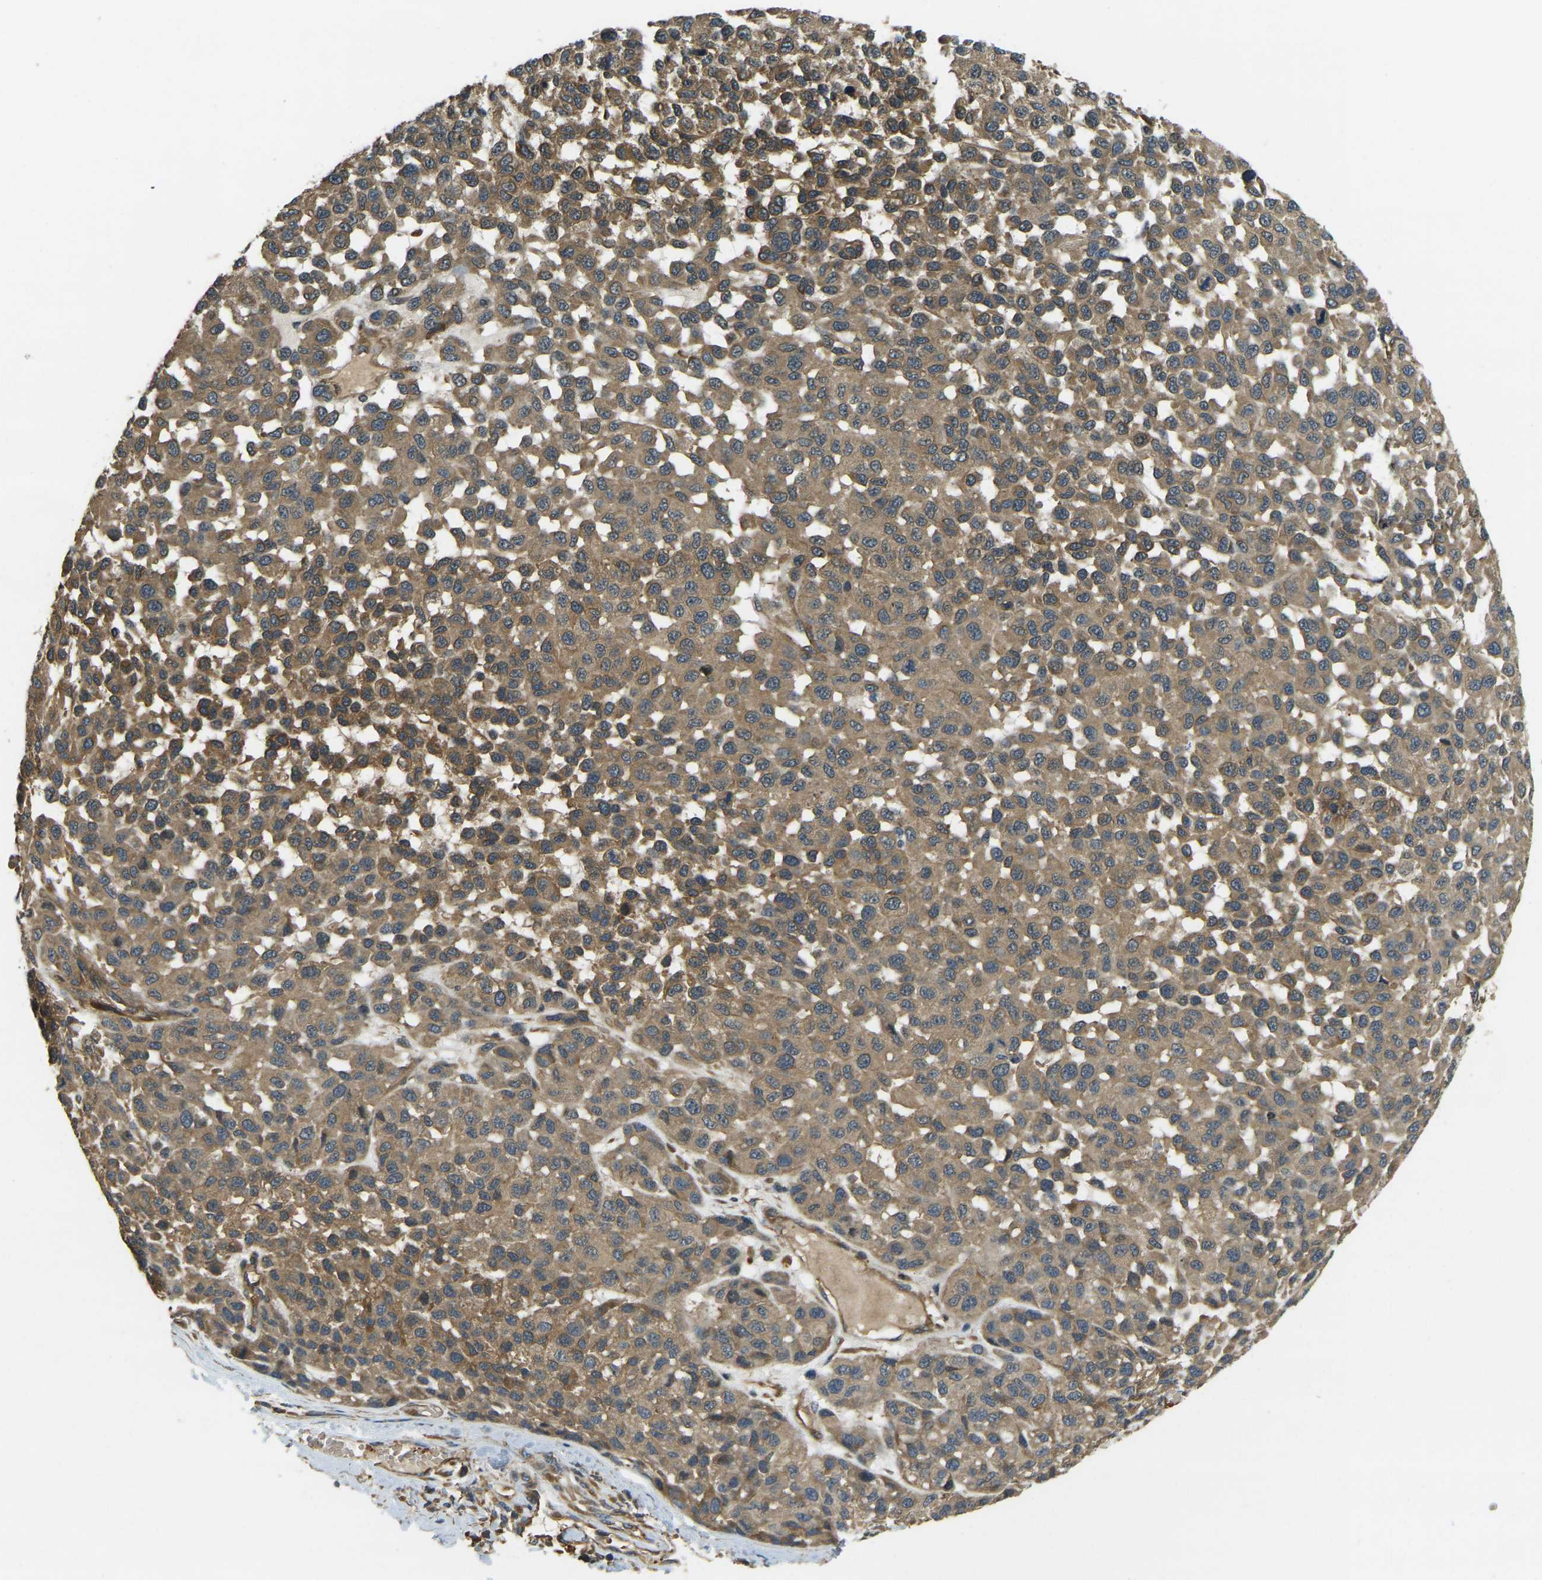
{"staining": {"intensity": "moderate", "quantity": ">75%", "location": "cytoplasmic/membranous"}, "tissue": "melanoma", "cell_type": "Tumor cells", "image_type": "cancer", "snomed": [{"axis": "morphology", "description": "Malignant melanoma, NOS"}, {"axis": "topography", "description": "Skin"}], "caption": "Protein staining of melanoma tissue exhibits moderate cytoplasmic/membranous staining in approximately >75% of tumor cells. The staining was performed using DAB (3,3'-diaminobenzidine), with brown indicating positive protein expression. Nuclei are stained blue with hematoxylin.", "gene": "ERGIC1", "patient": {"sex": "male", "age": 62}}